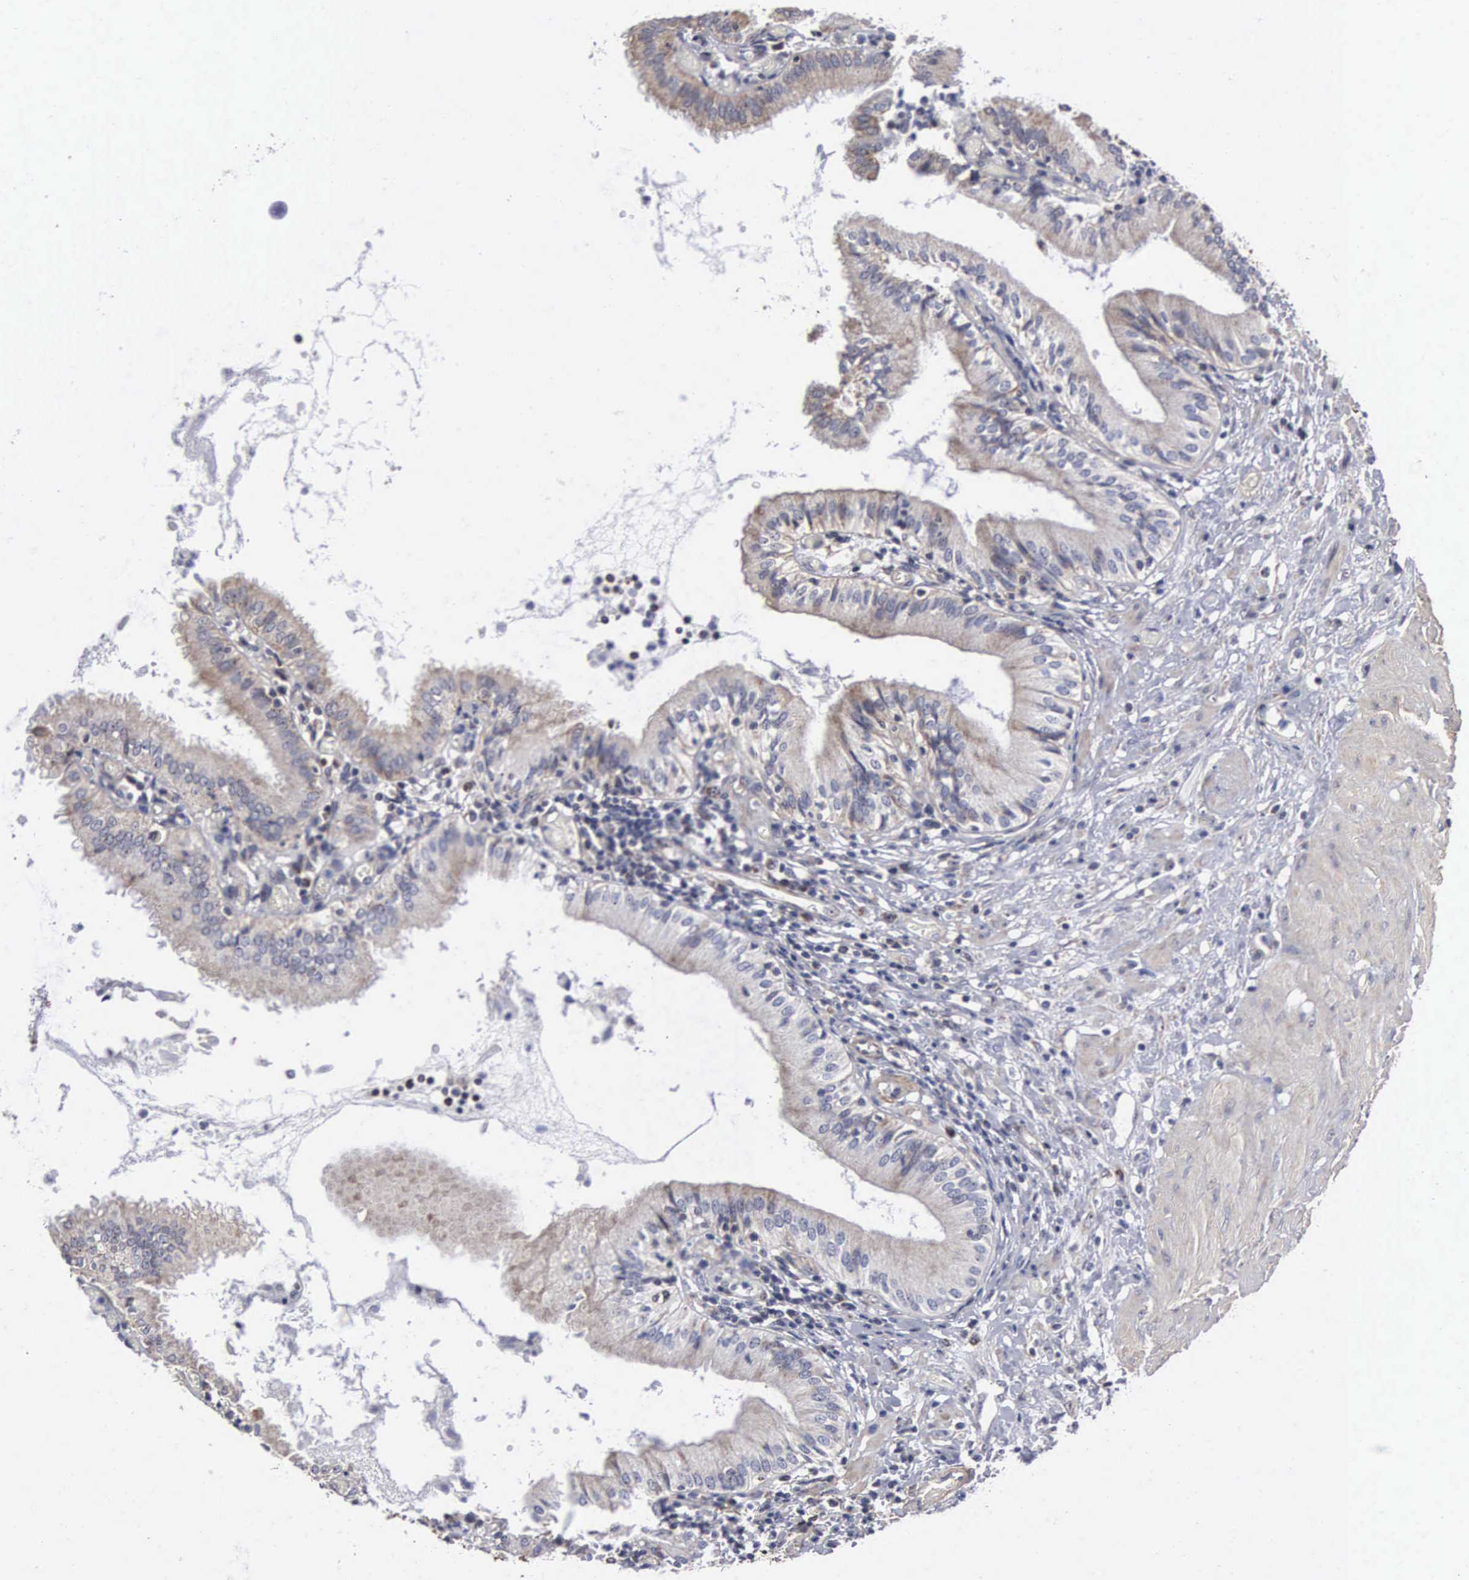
{"staining": {"intensity": "weak", "quantity": "<25%", "location": "cytoplasmic/membranous"}, "tissue": "gallbladder", "cell_type": "Glandular cells", "image_type": "normal", "snomed": [{"axis": "morphology", "description": "Normal tissue, NOS"}, {"axis": "topography", "description": "Gallbladder"}], "caption": "The image displays no staining of glandular cells in normal gallbladder. (Immunohistochemistry, brightfield microscopy, high magnification).", "gene": "NGDN", "patient": {"sex": "male", "age": 58}}